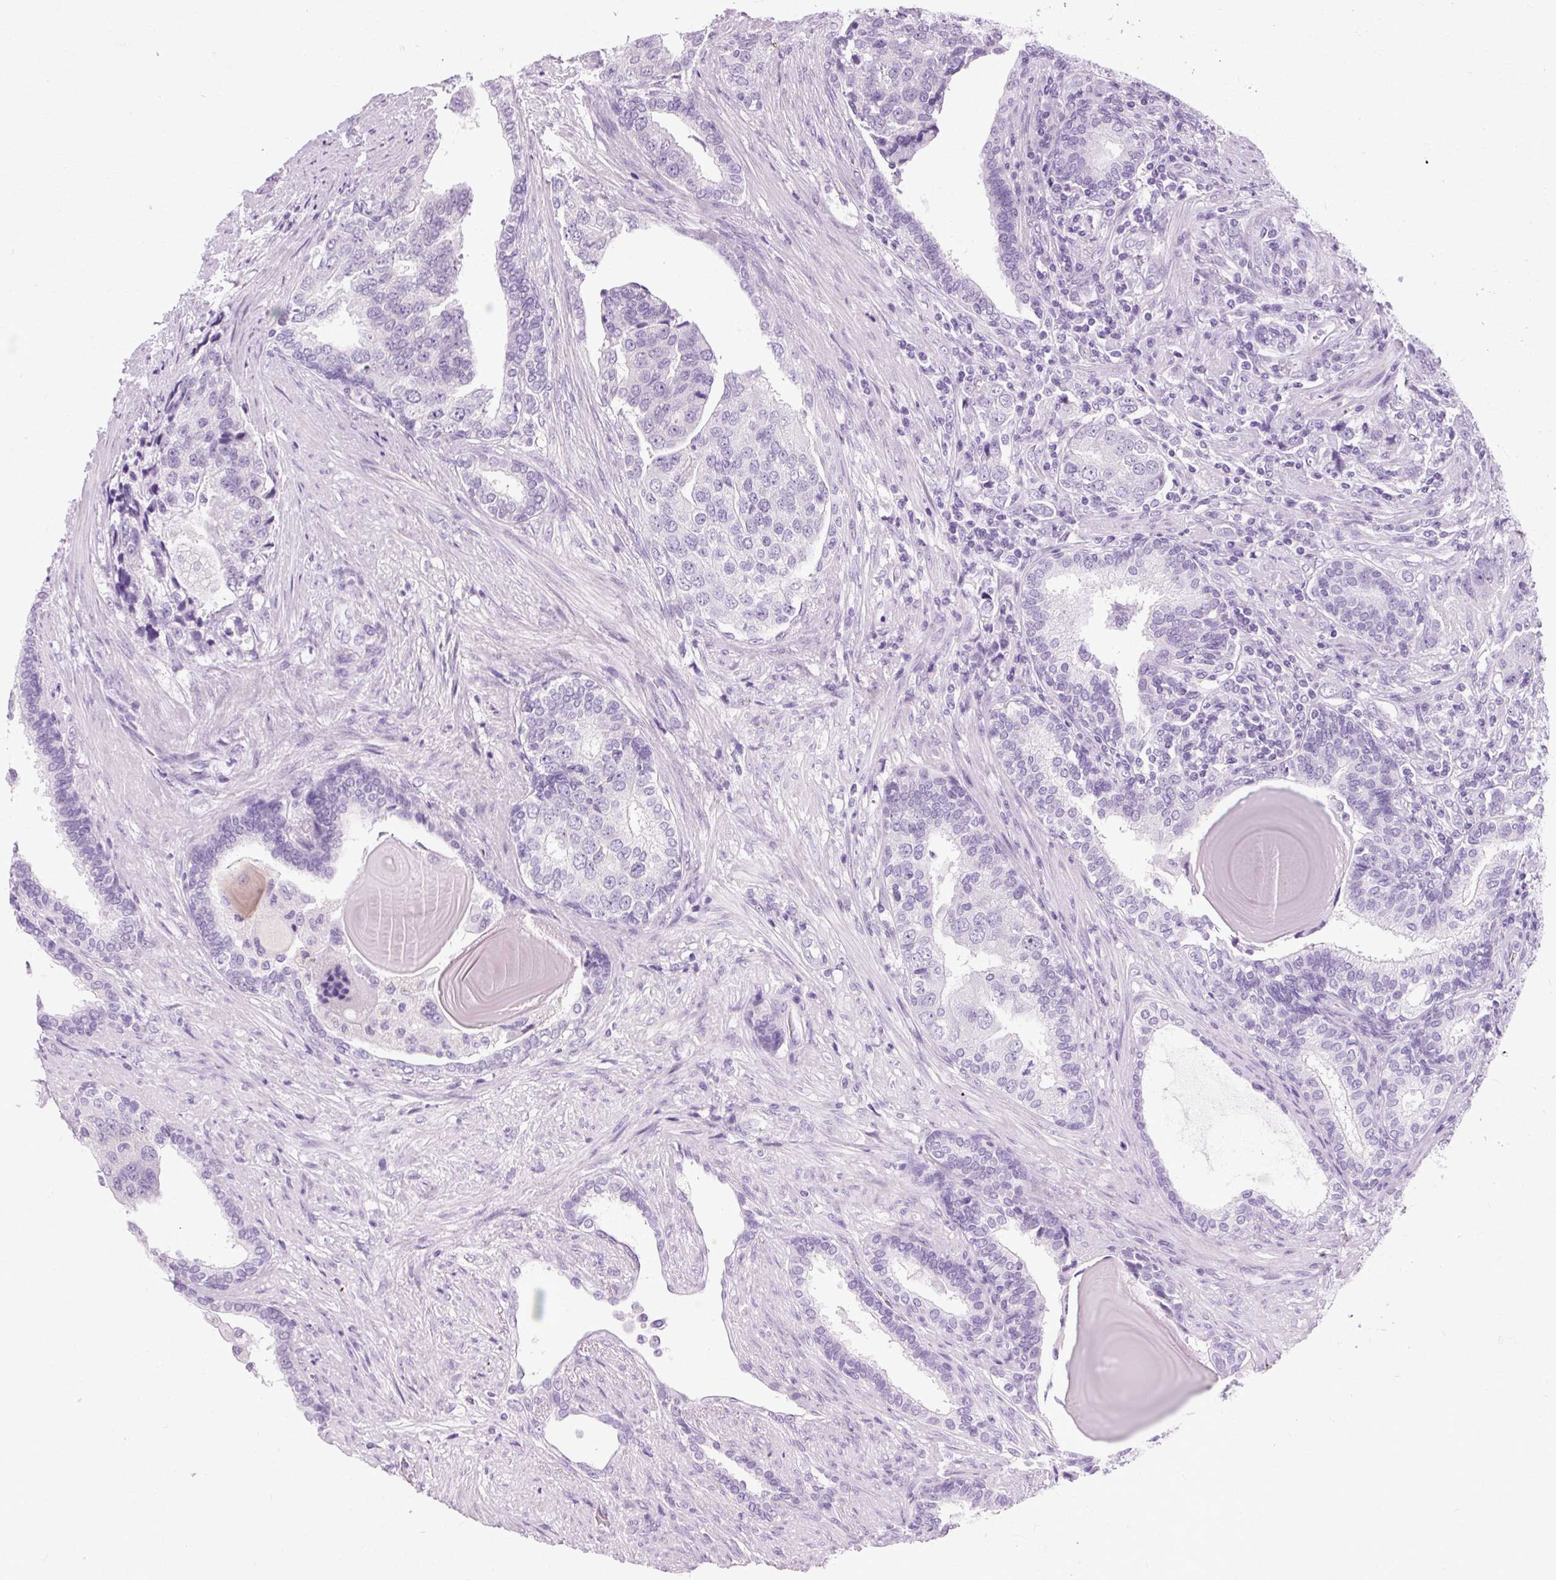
{"staining": {"intensity": "negative", "quantity": "none", "location": "none"}, "tissue": "prostate cancer", "cell_type": "Tumor cells", "image_type": "cancer", "snomed": [{"axis": "morphology", "description": "Adenocarcinoma, High grade"}, {"axis": "topography", "description": "Prostate"}], "caption": "Image shows no significant protein positivity in tumor cells of prostate cancer (high-grade adenocarcinoma).", "gene": "B3GNT4", "patient": {"sex": "male", "age": 68}}